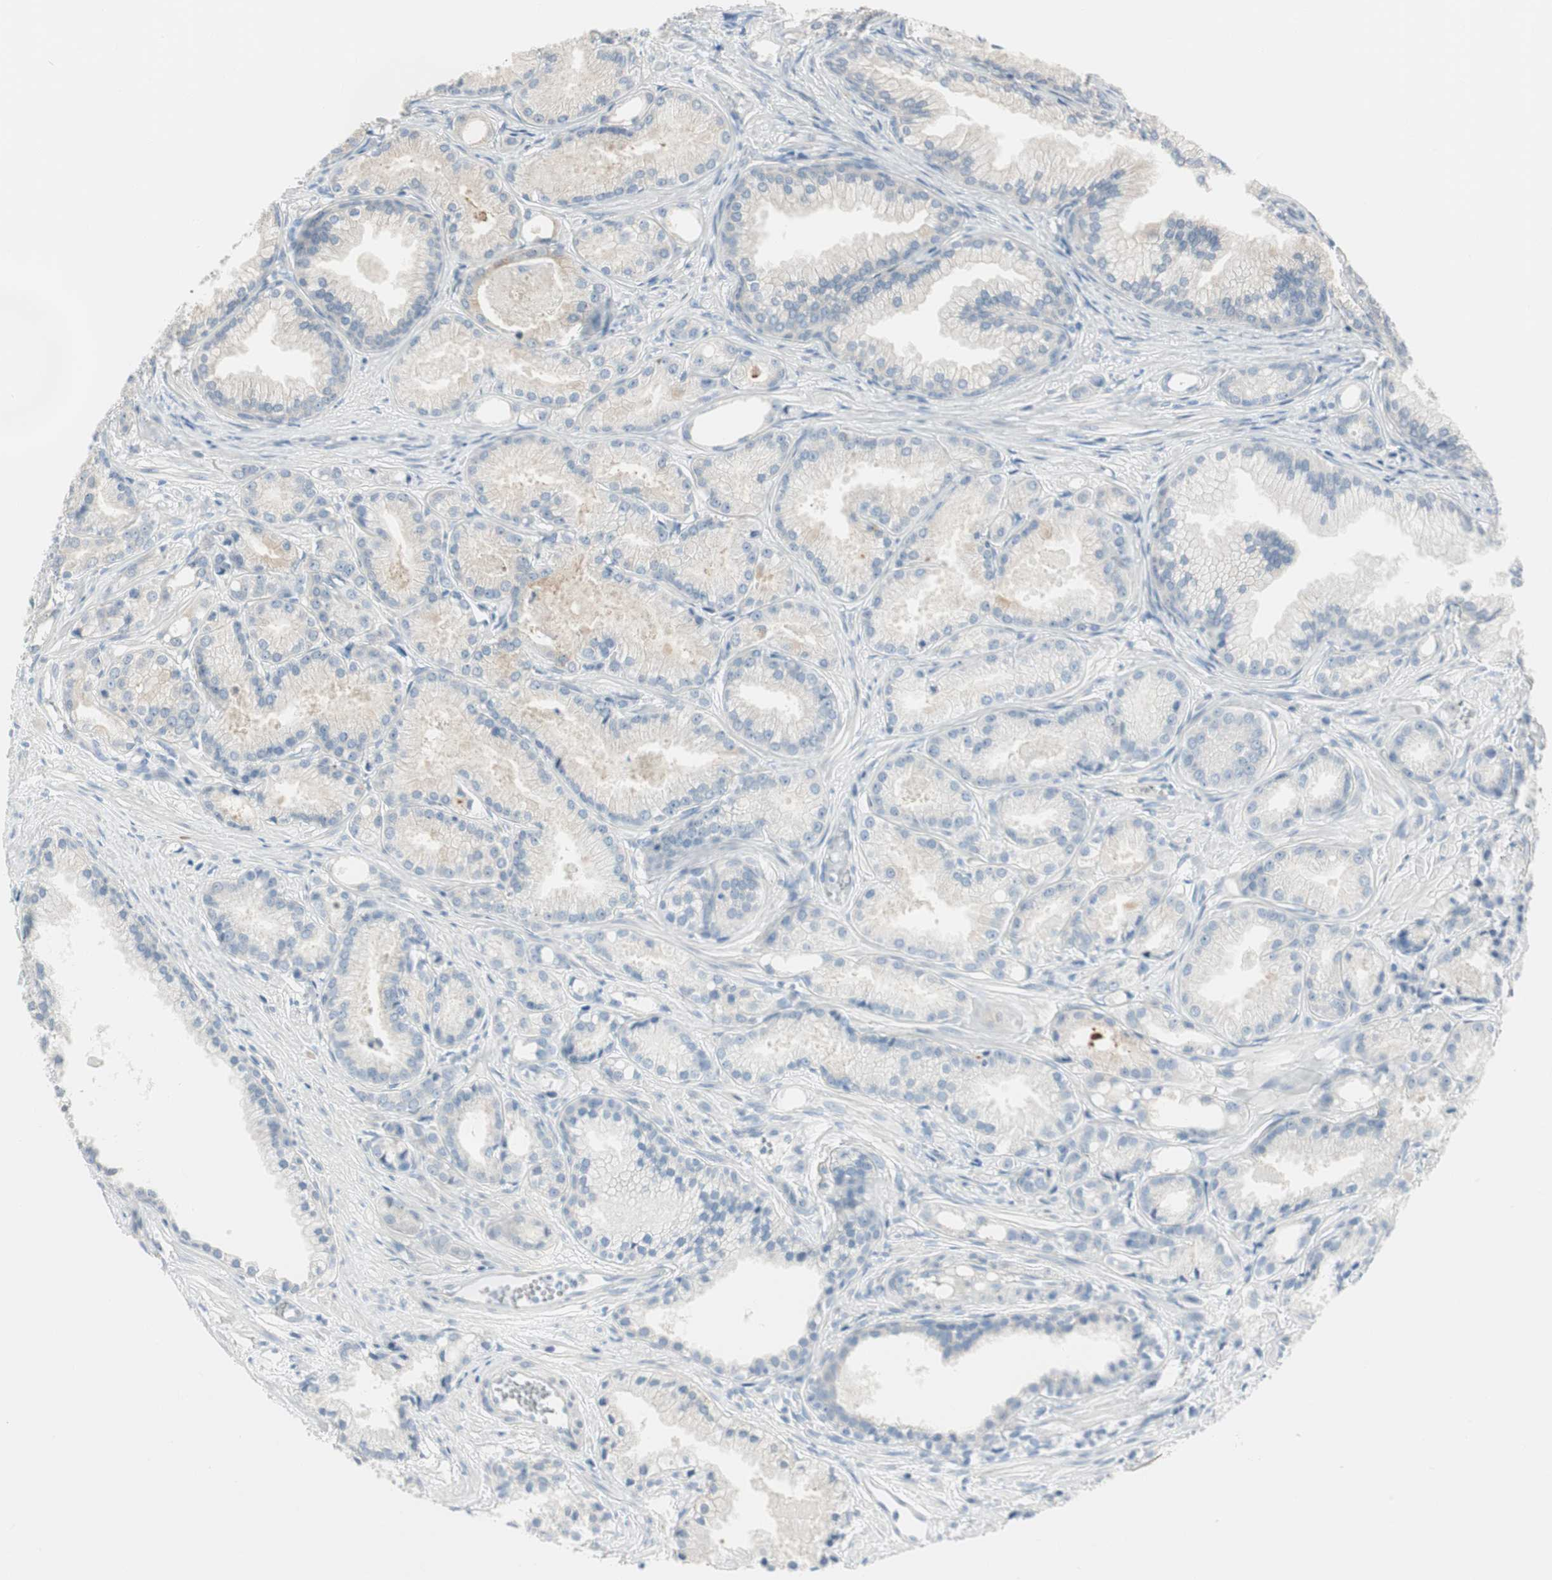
{"staining": {"intensity": "negative", "quantity": "none", "location": "none"}, "tissue": "prostate cancer", "cell_type": "Tumor cells", "image_type": "cancer", "snomed": [{"axis": "morphology", "description": "Adenocarcinoma, Low grade"}, {"axis": "topography", "description": "Prostate"}], "caption": "The immunohistochemistry image has no significant expression in tumor cells of prostate cancer tissue.", "gene": "SPINK4", "patient": {"sex": "male", "age": 72}}